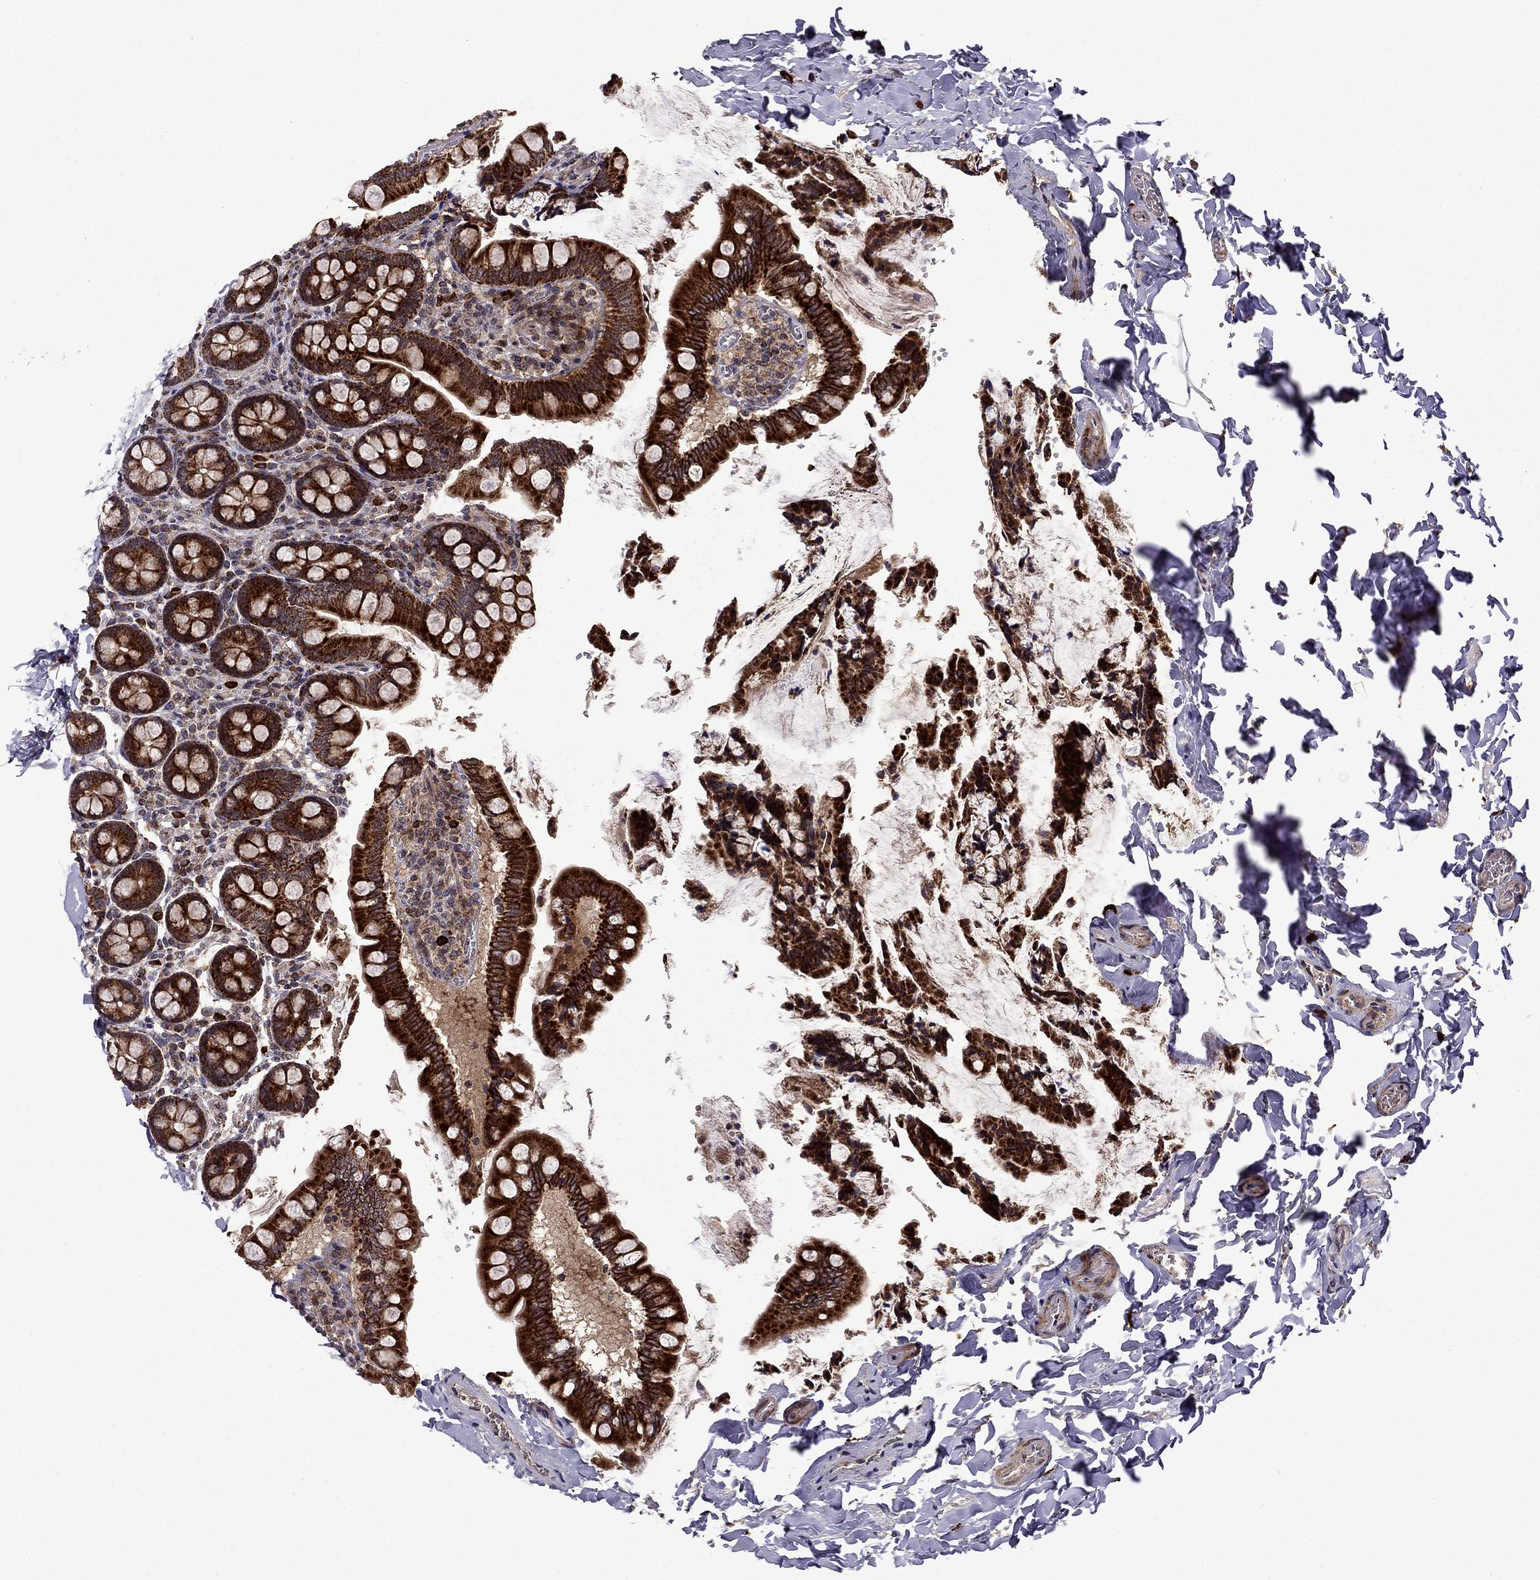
{"staining": {"intensity": "strong", "quantity": ">75%", "location": "cytoplasmic/membranous"}, "tissue": "small intestine", "cell_type": "Glandular cells", "image_type": "normal", "snomed": [{"axis": "morphology", "description": "Normal tissue, NOS"}, {"axis": "topography", "description": "Small intestine"}], "caption": "High-magnification brightfield microscopy of benign small intestine stained with DAB (brown) and counterstained with hematoxylin (blue). glandular cells exhibit strong cytoplasmic/membranous expression is present in about>75% of cells.", "gene": "TAB2", "patient": {"sex": "female", "age": 56}}